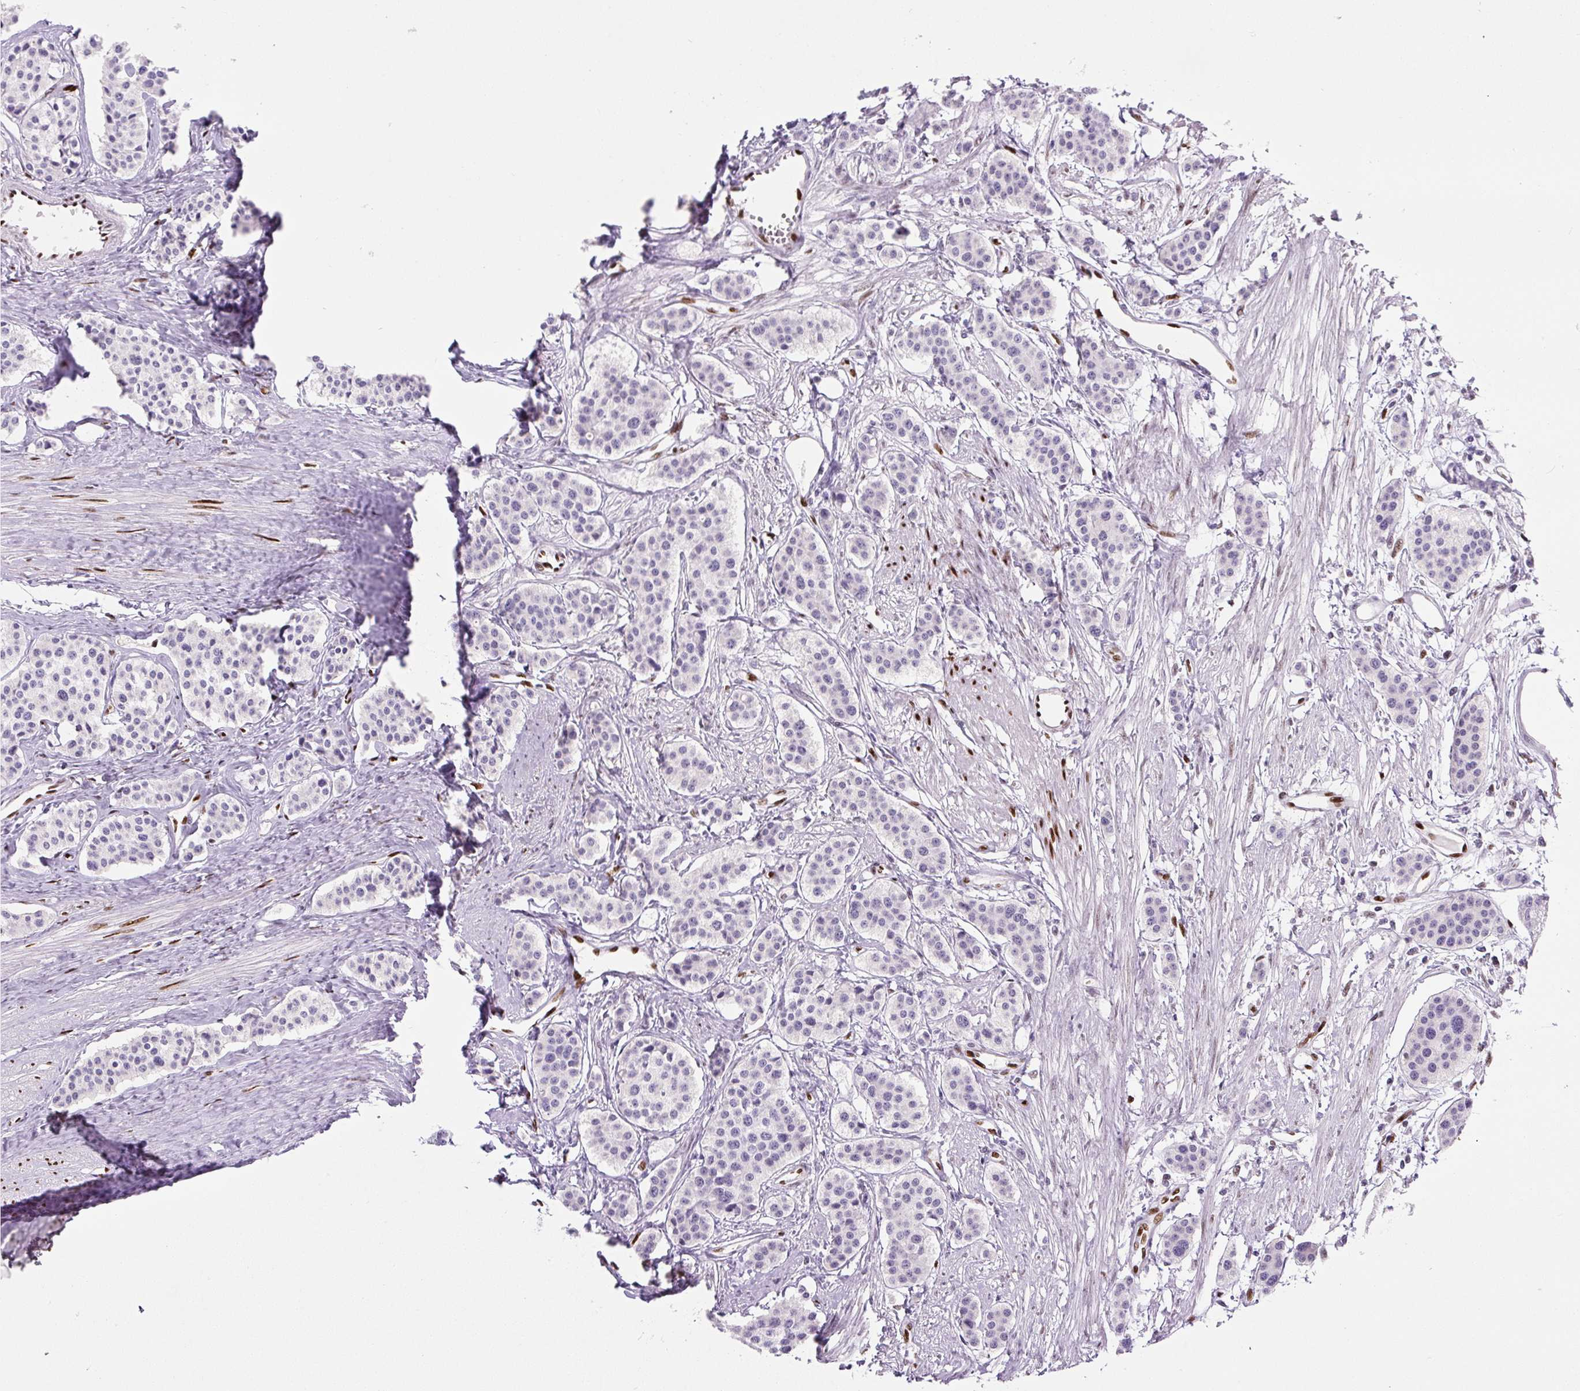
{"staining": {"intensity": "negative", "quantity": "none", "location": "none"}, "tissue": "carcinoid", "cell_type": "Tumor cells", "image_type": "cancer", "snomed": [{"axis": "morphology", "description": "Carcinoid, malignant, NOS"}, {"axis": "topography", "description": "Small intestine"}], "caption": "The image shows no staining of tumor cells in carcinoid (malignant).", "gene": "ZEB1", "patient": {"sex": "male", "age": 60}}